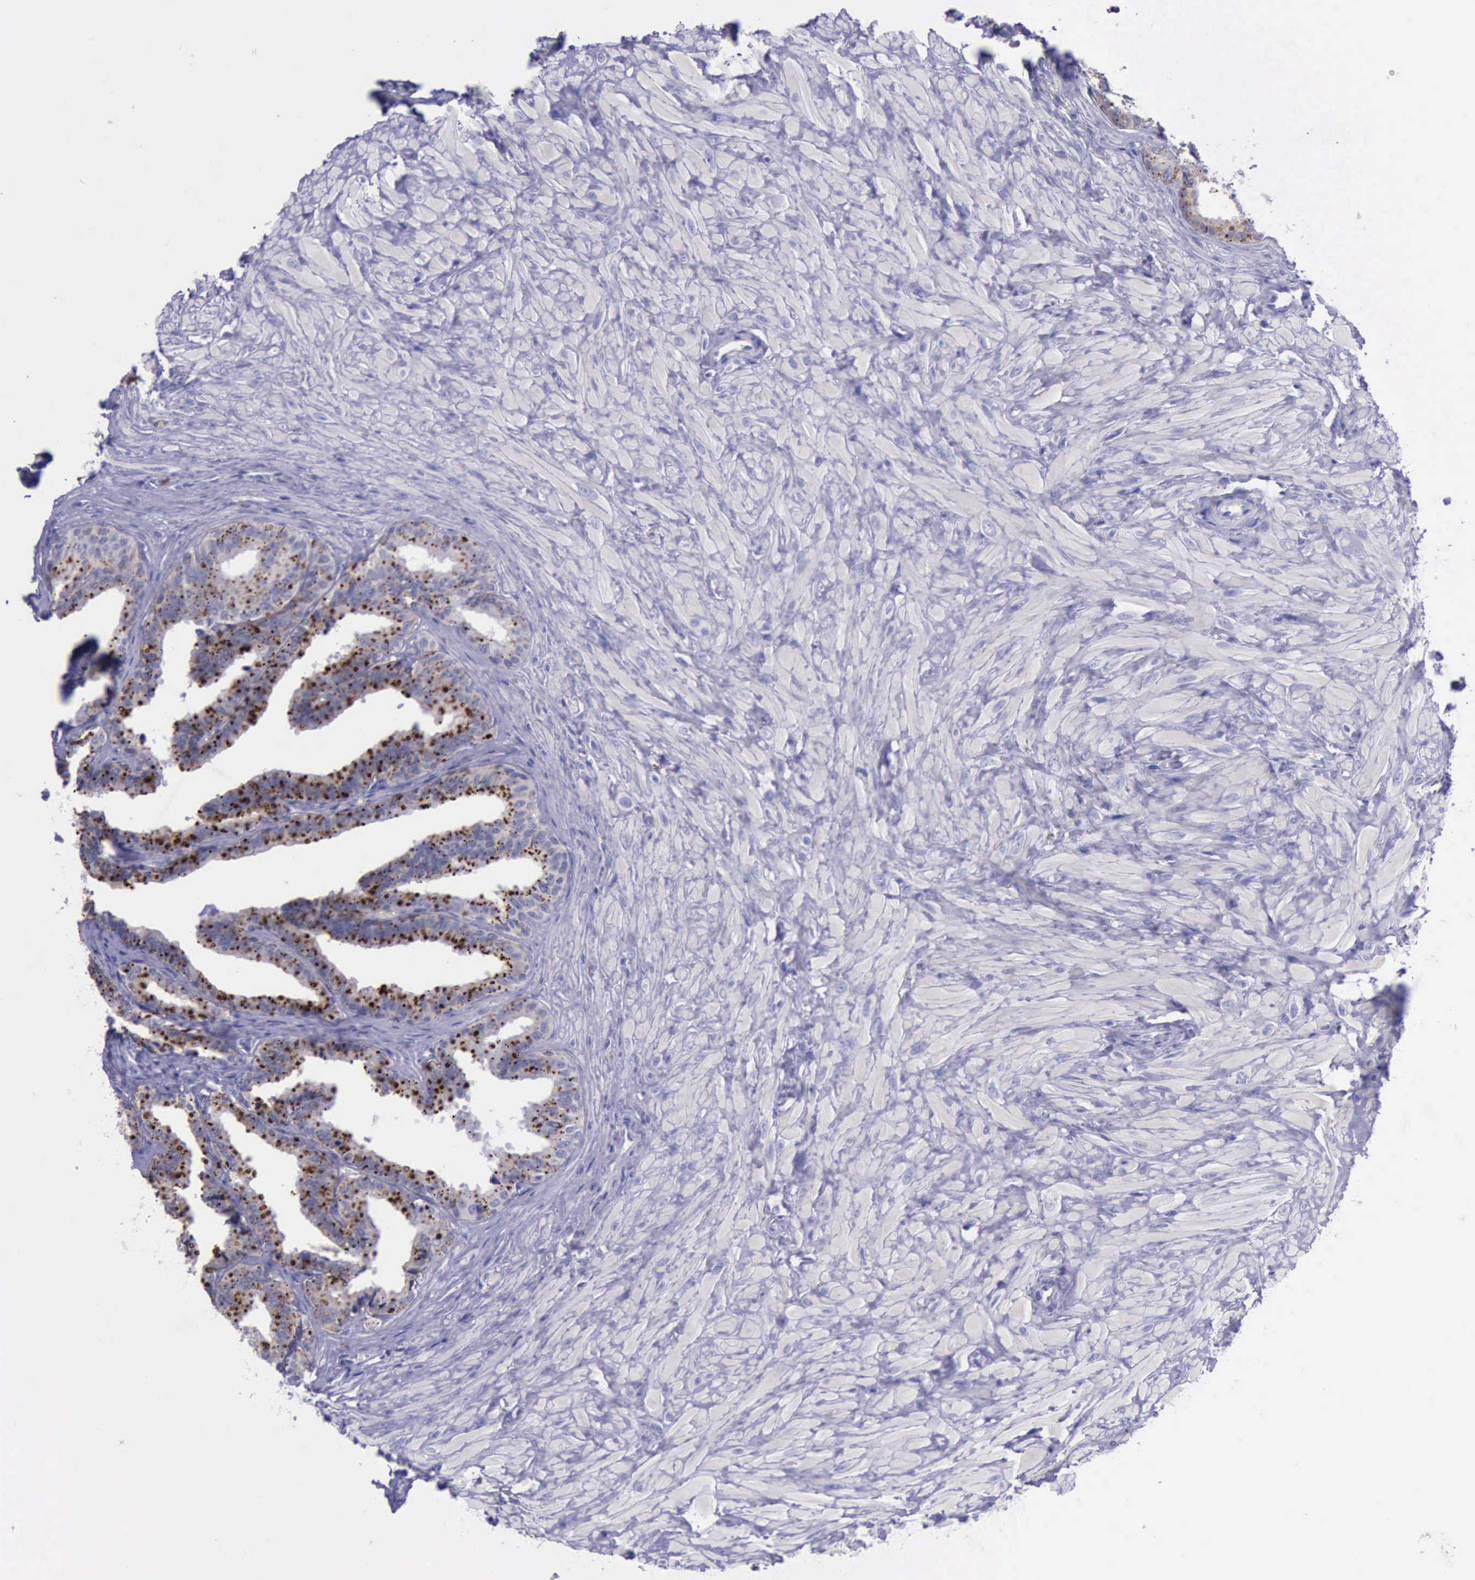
{"staining": {"intensity": "moderate", "quantity": "25%-75%", "location": "cytoplasmic/membranous"}, "tissue": "seminal vesicle", "cell_type": "Glandular cells", "image_type": "normal", "snomed": [{"axis": "morphology", "description": "Normal tissue, NOS"}, {"axis": "topography", "description": "Seminal veicle"}], "caption": "About 25%-75% of glandular cells in normal seminal vesicle reveal moderate cytoplasmic/membranous protein staining as visualized by brown immunohistochemical staining.", "gene": "GLA", "patient": {"sex": "male", "age": 26}}